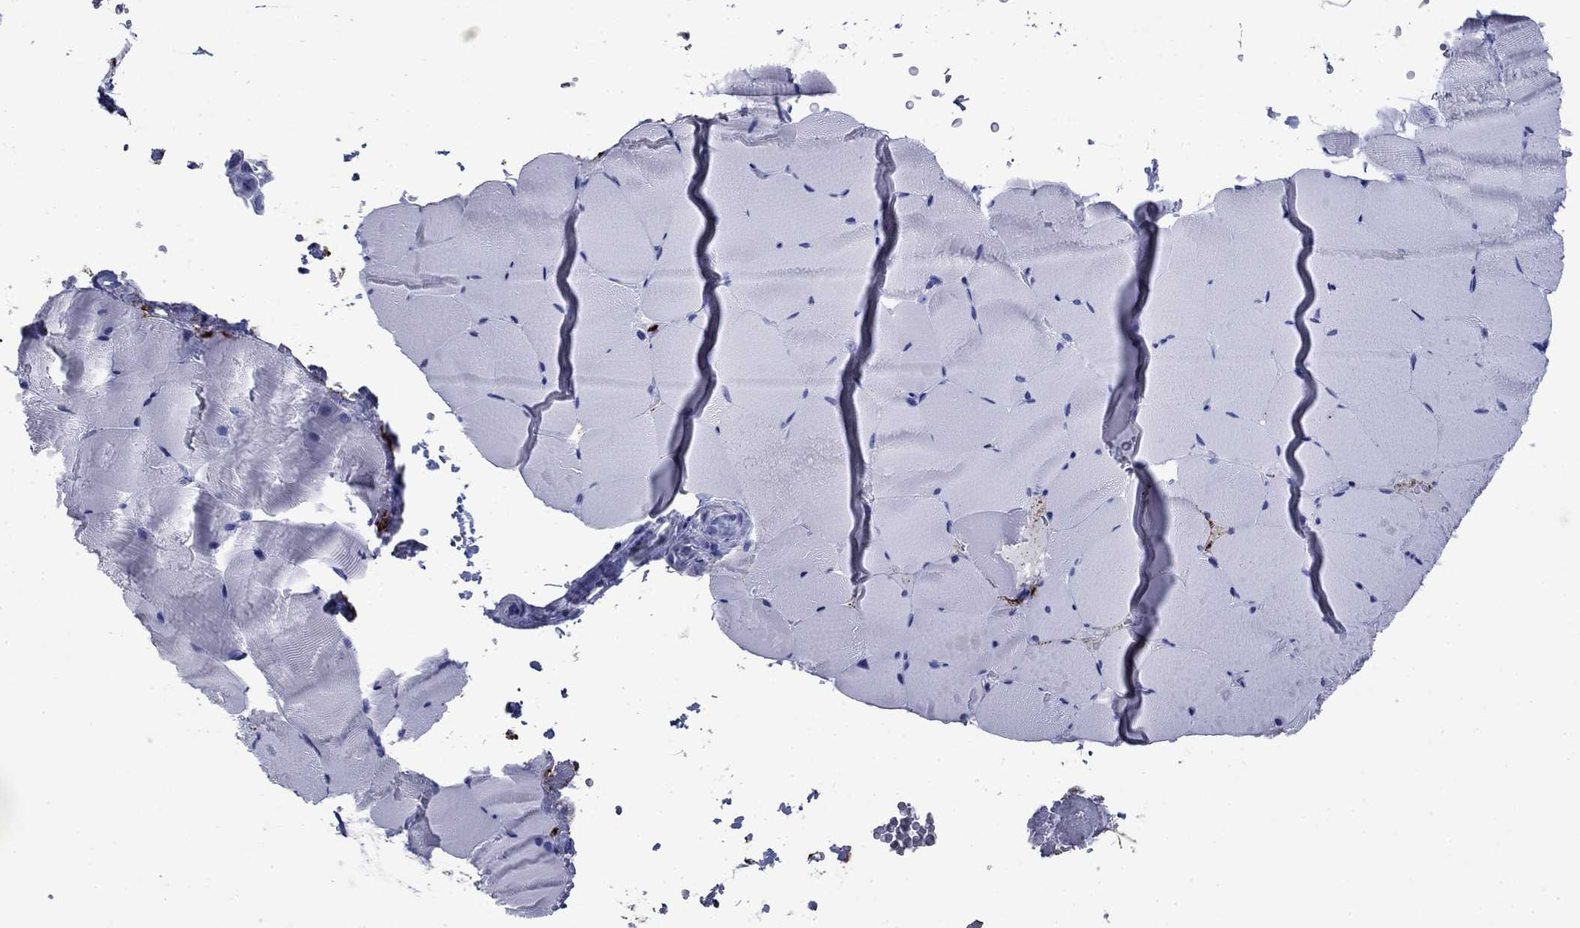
{"staining": {"intensity": "negative", "quantity": "none", "location": "none"}, "tissue": "skeletal muscle", "cell_type": "Myocytes", "image_type": "normal", "snomed": [{"axis": "morphology", "description": "Normal tissue, NOS"}, {"axis": "topography", "description": "Skeletal muscle"}], "caption": "An immunohistochemistry (IHC) histopathology image of benign skeletal muscle is shown. There is no staining in myocytes of skeletal muscle.", "gene": "AZU1", "patient": {"sex": "female", "age": 37}}